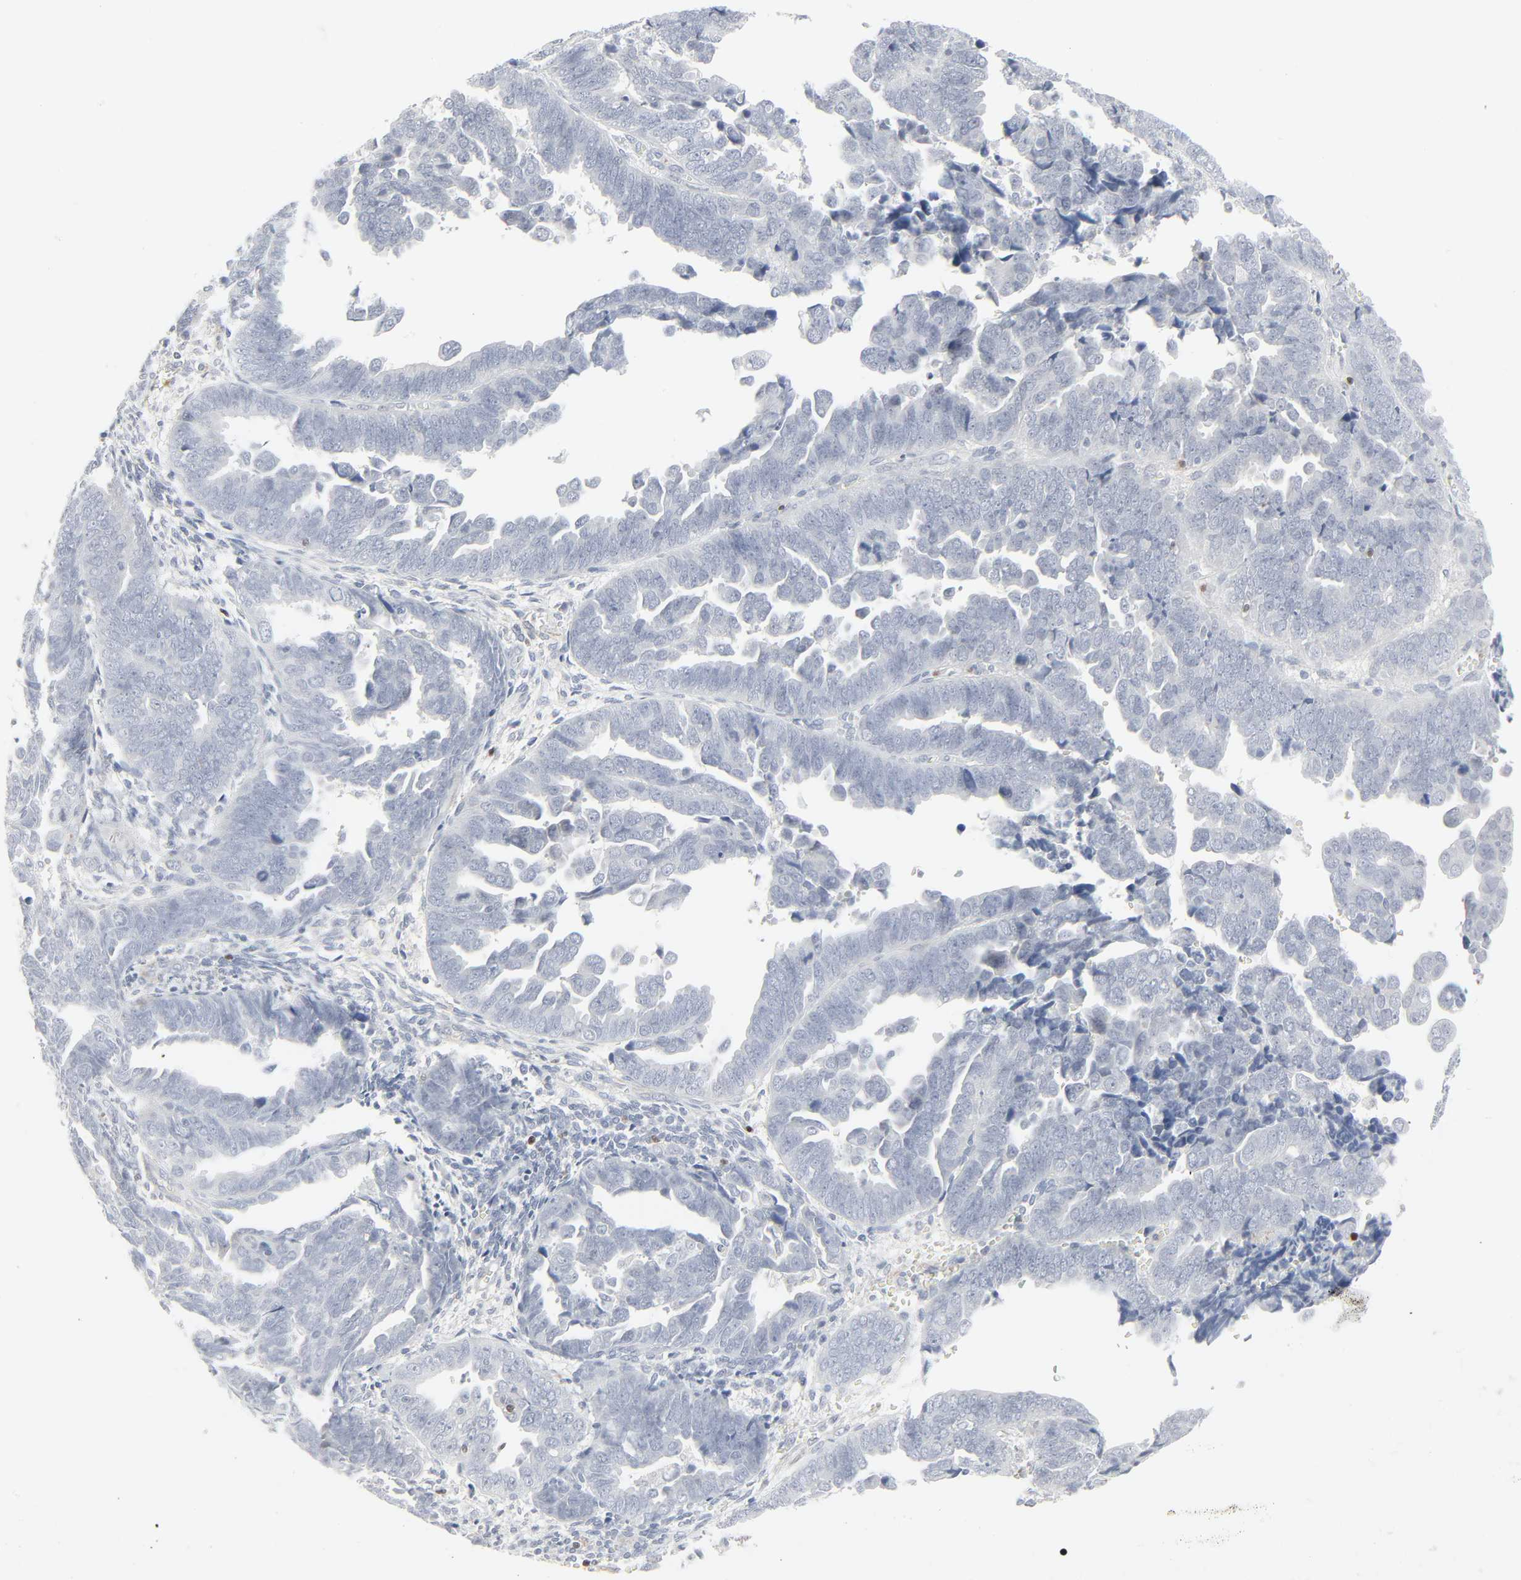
{"staining": {"intensity": "negative", "quantity": "none", "location": "none"}, "tissue": "endometrial cancer", "cell_type": "Tumor cells", "image_type": "cancer", "snomed": [{"axis": "morphology", "description": "Adenocarcinoma, NOS"}, {"axis": "topography", "description": "Endometrium"}], "caption": "An IHC micrograph of adenocarcinoma (endometrial) is shown. There is no staining in tumor cells of adenocarcinoma (endometrial). Brightfield microscopy of immunohistochemistry stained with DAB (brown) and hematoxylin (blue), captured at high magnification.", "gene": "ZBTB16", "patient": {"sex": "female", "age": 75}}